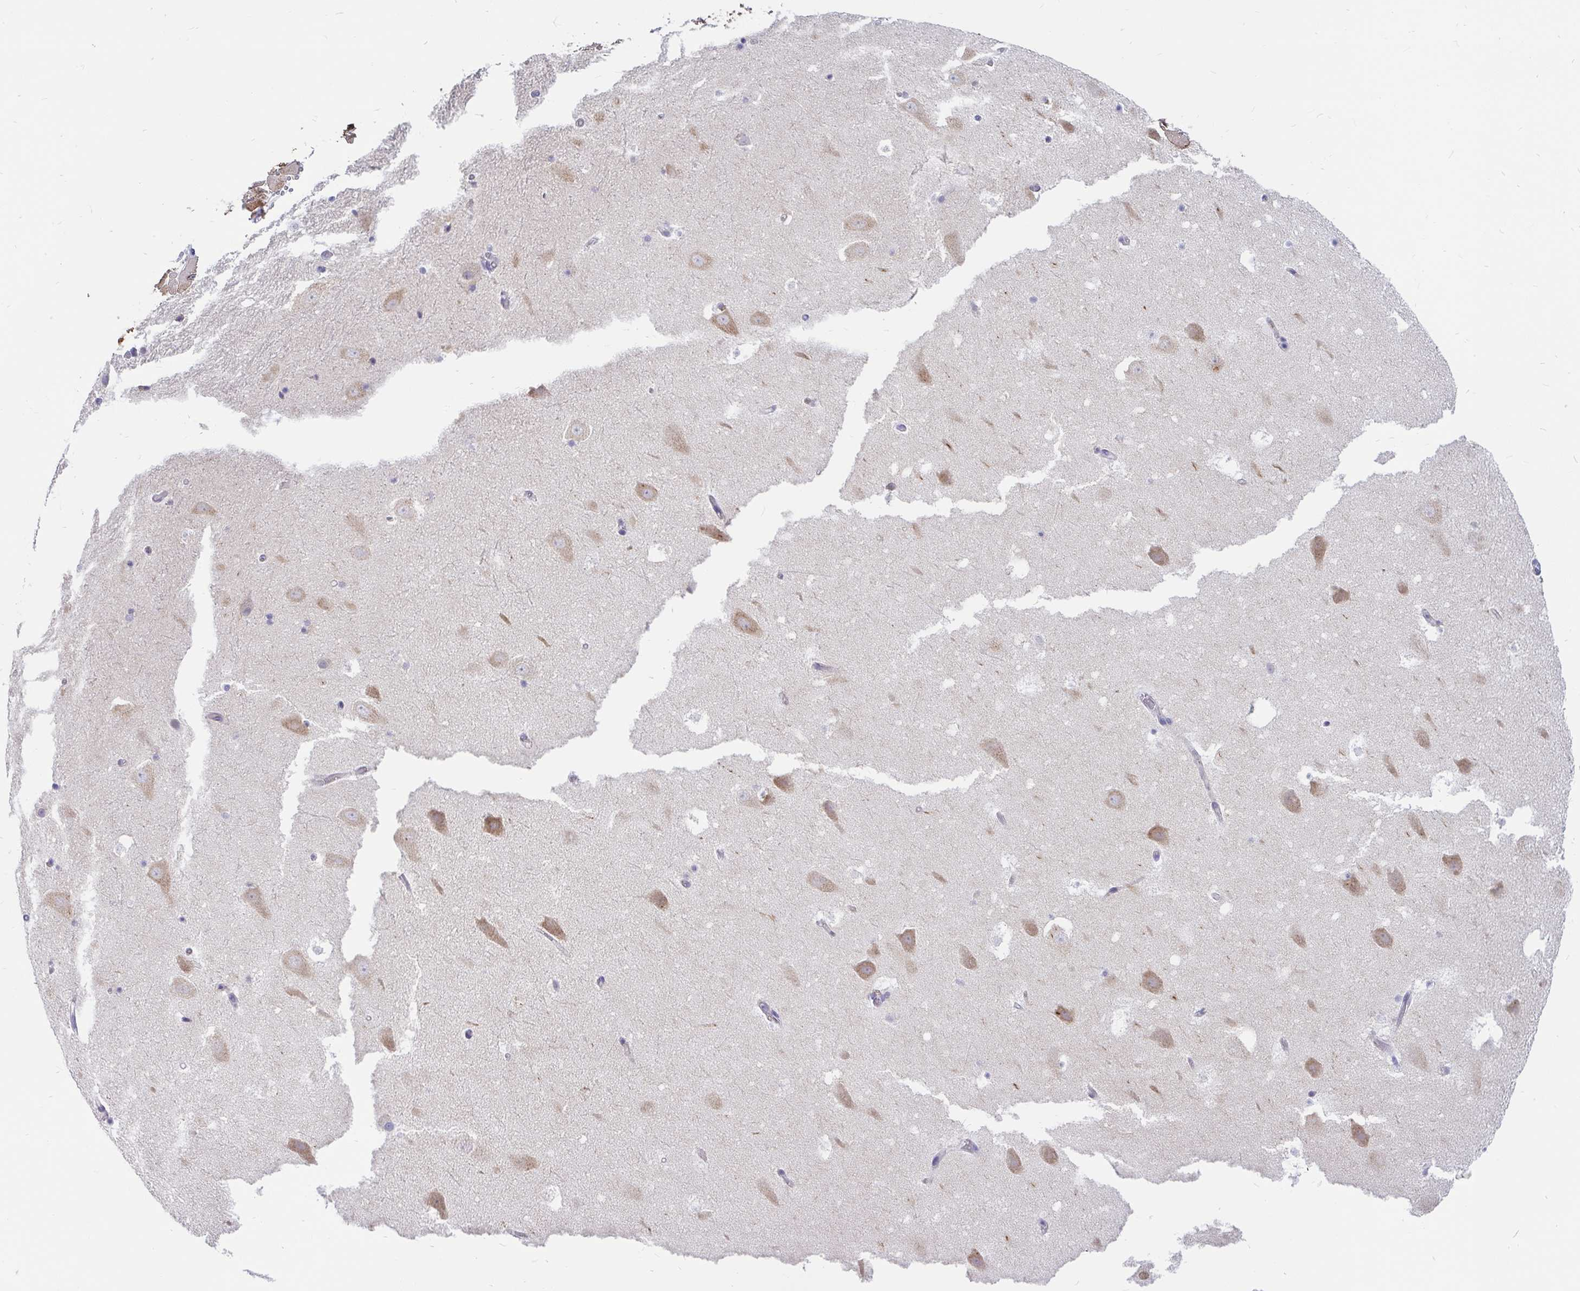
{"staining": {"intensity": "negative", "quantity": "none", "location": "none"}, "tissue": "hippocampus", "cell_type": "Glial cells", "image_type": "normal", "snomed": [{"axis": "morphology", "description": "Normal tissue, NOS"}, {"axis": "topography", "description": "Hippocampus"}], "caption": "This photomicrograph is of normal hippocampus stained with IHC to label a protein in brown with the nuclei are counter-stained blue. There is no positivity in glial cells. The staining is performed using DAB (3,3'-diaminobenzidine) brown chromogen with nuclei counter-stained in using hematoxylin.", "gene": "INTS5", "patient": {"sex": "female", "age": 42}}